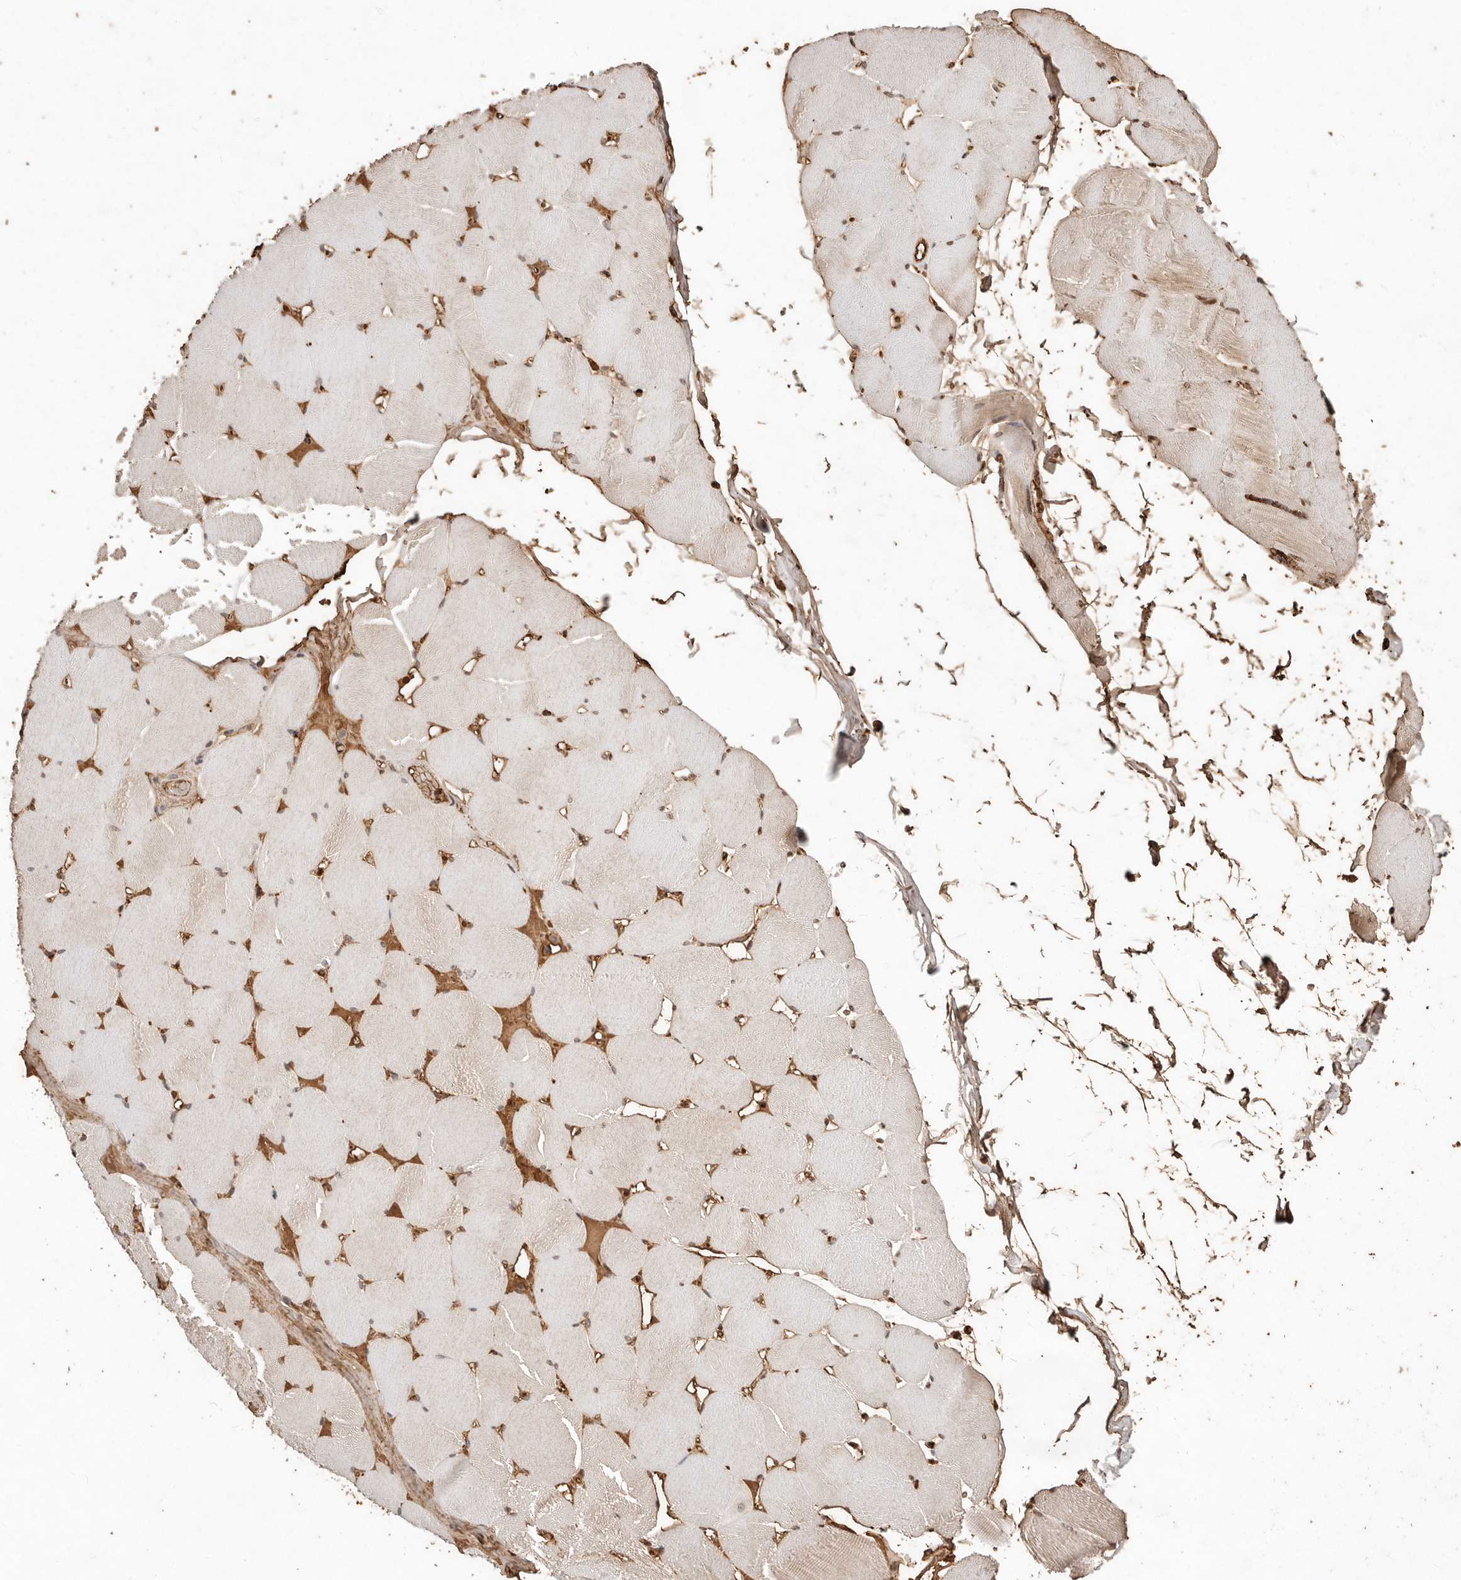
{"staining": {"intensity": "negative", "quantity": "none", "location": "none"}, "tissue": "skeletal muscle", "cell_type": "Myocytes", "image_type": "normal", "snomed": [{"axis": "morphology", "description": "Normal tissue, NOS"}, {"axis": "topography", "description": "Skeletal muscle"}], "caption": "Skeletal muscle stained for a protein using immunohistochemistry (IHC) reveals no positivity myocytes.", "gene": "KIF9", "patient": {"sex": "male", "age": 62}}